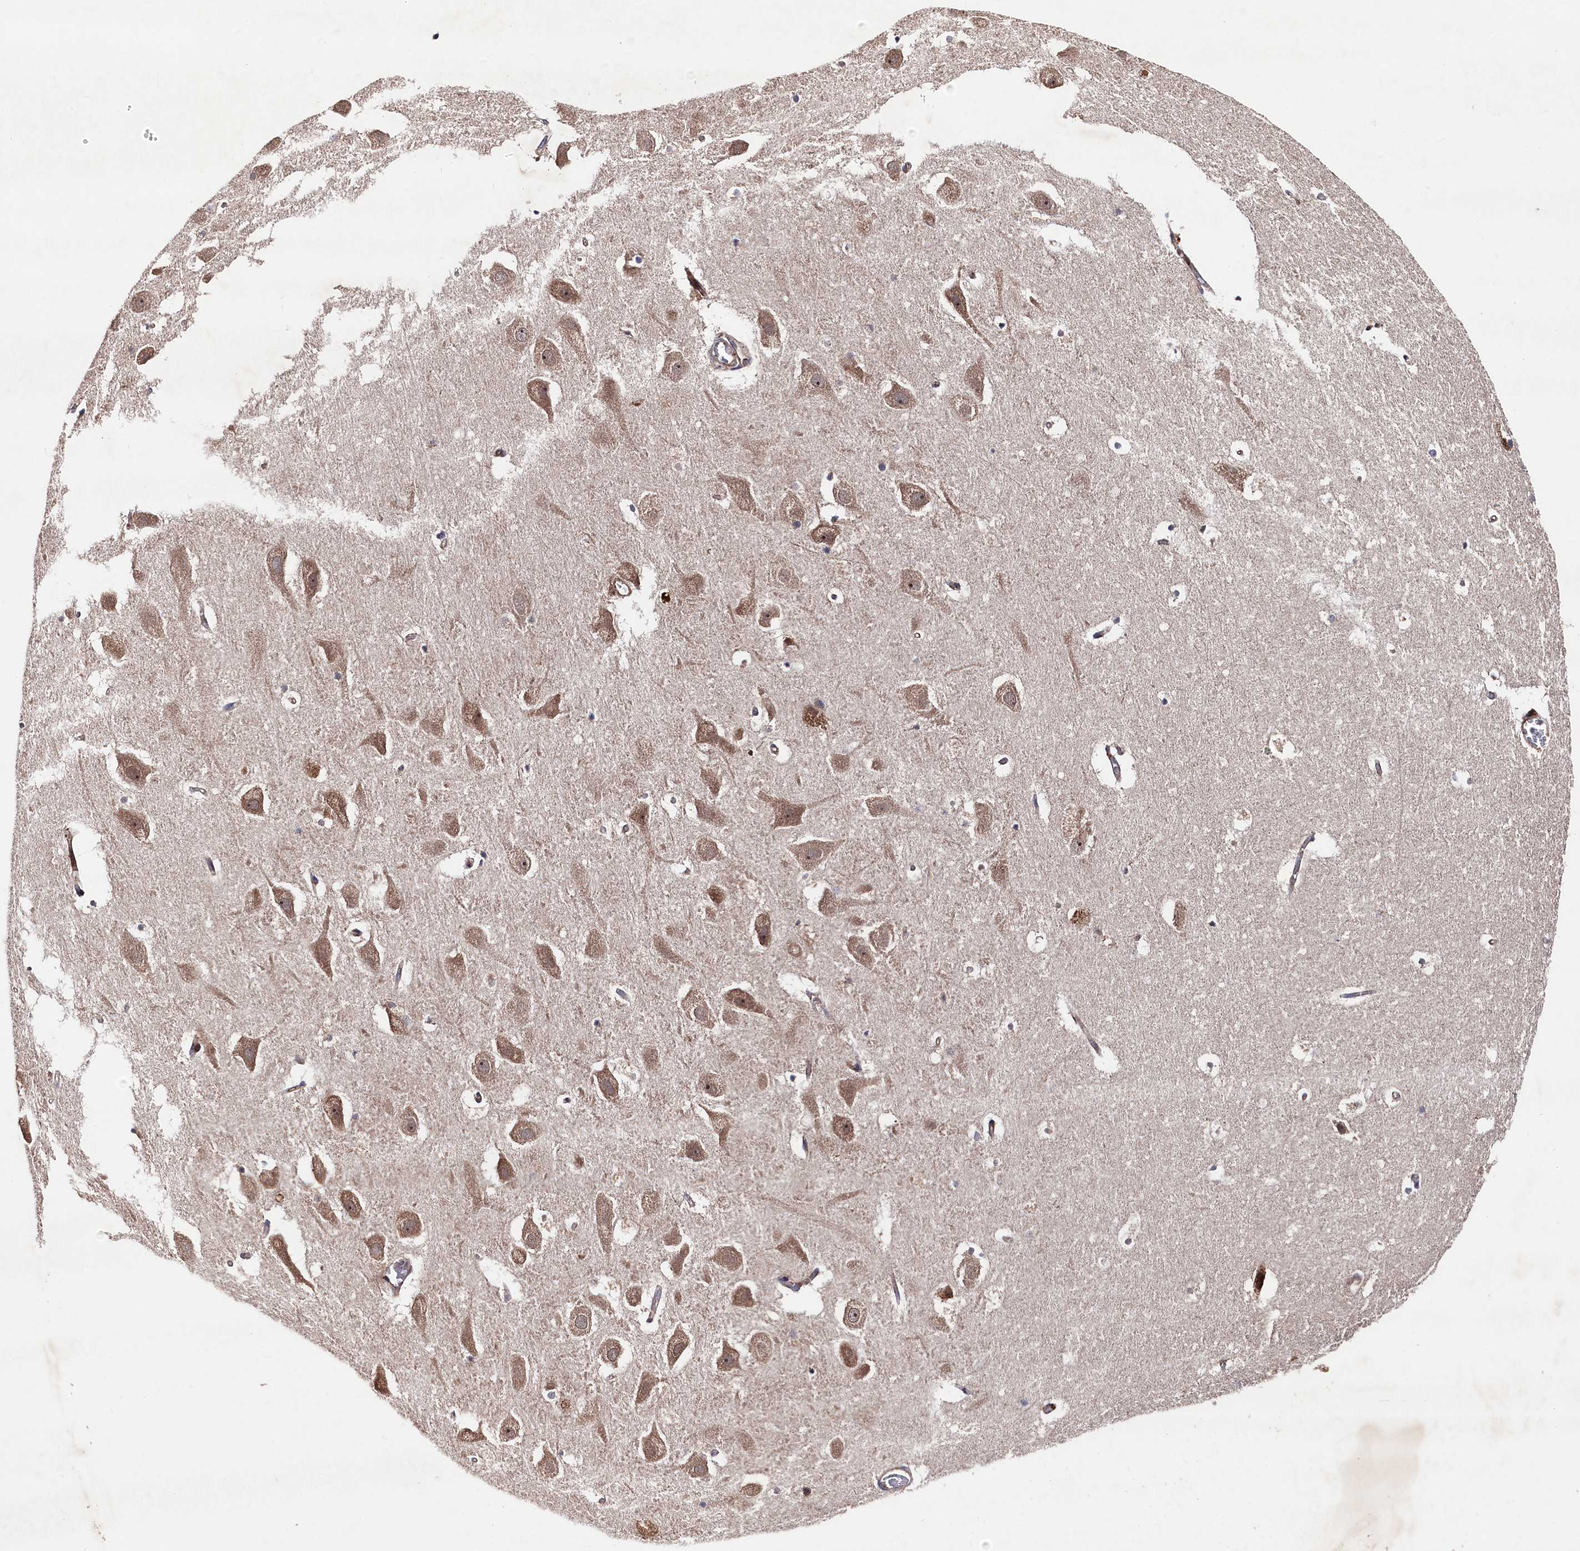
{"staining": {"intensity": "negative", "quantity": "none", "location": "none"}, "tissue": "hippocampus", "cell_type": "Glial cells", "image_type": "normal", "snomed": [{"axis": "morphology", "description": "Normal tissue, NOS"}, {"axis": "topography", "description": "Hippocampus"}], "caption": "This is a image of immunohistochemistry staining of unremarkable hippocampus, which shows no positivity in glial cells.", "gene": "SUPV3L1", "patient": {"sex": "female", "age": 52}}